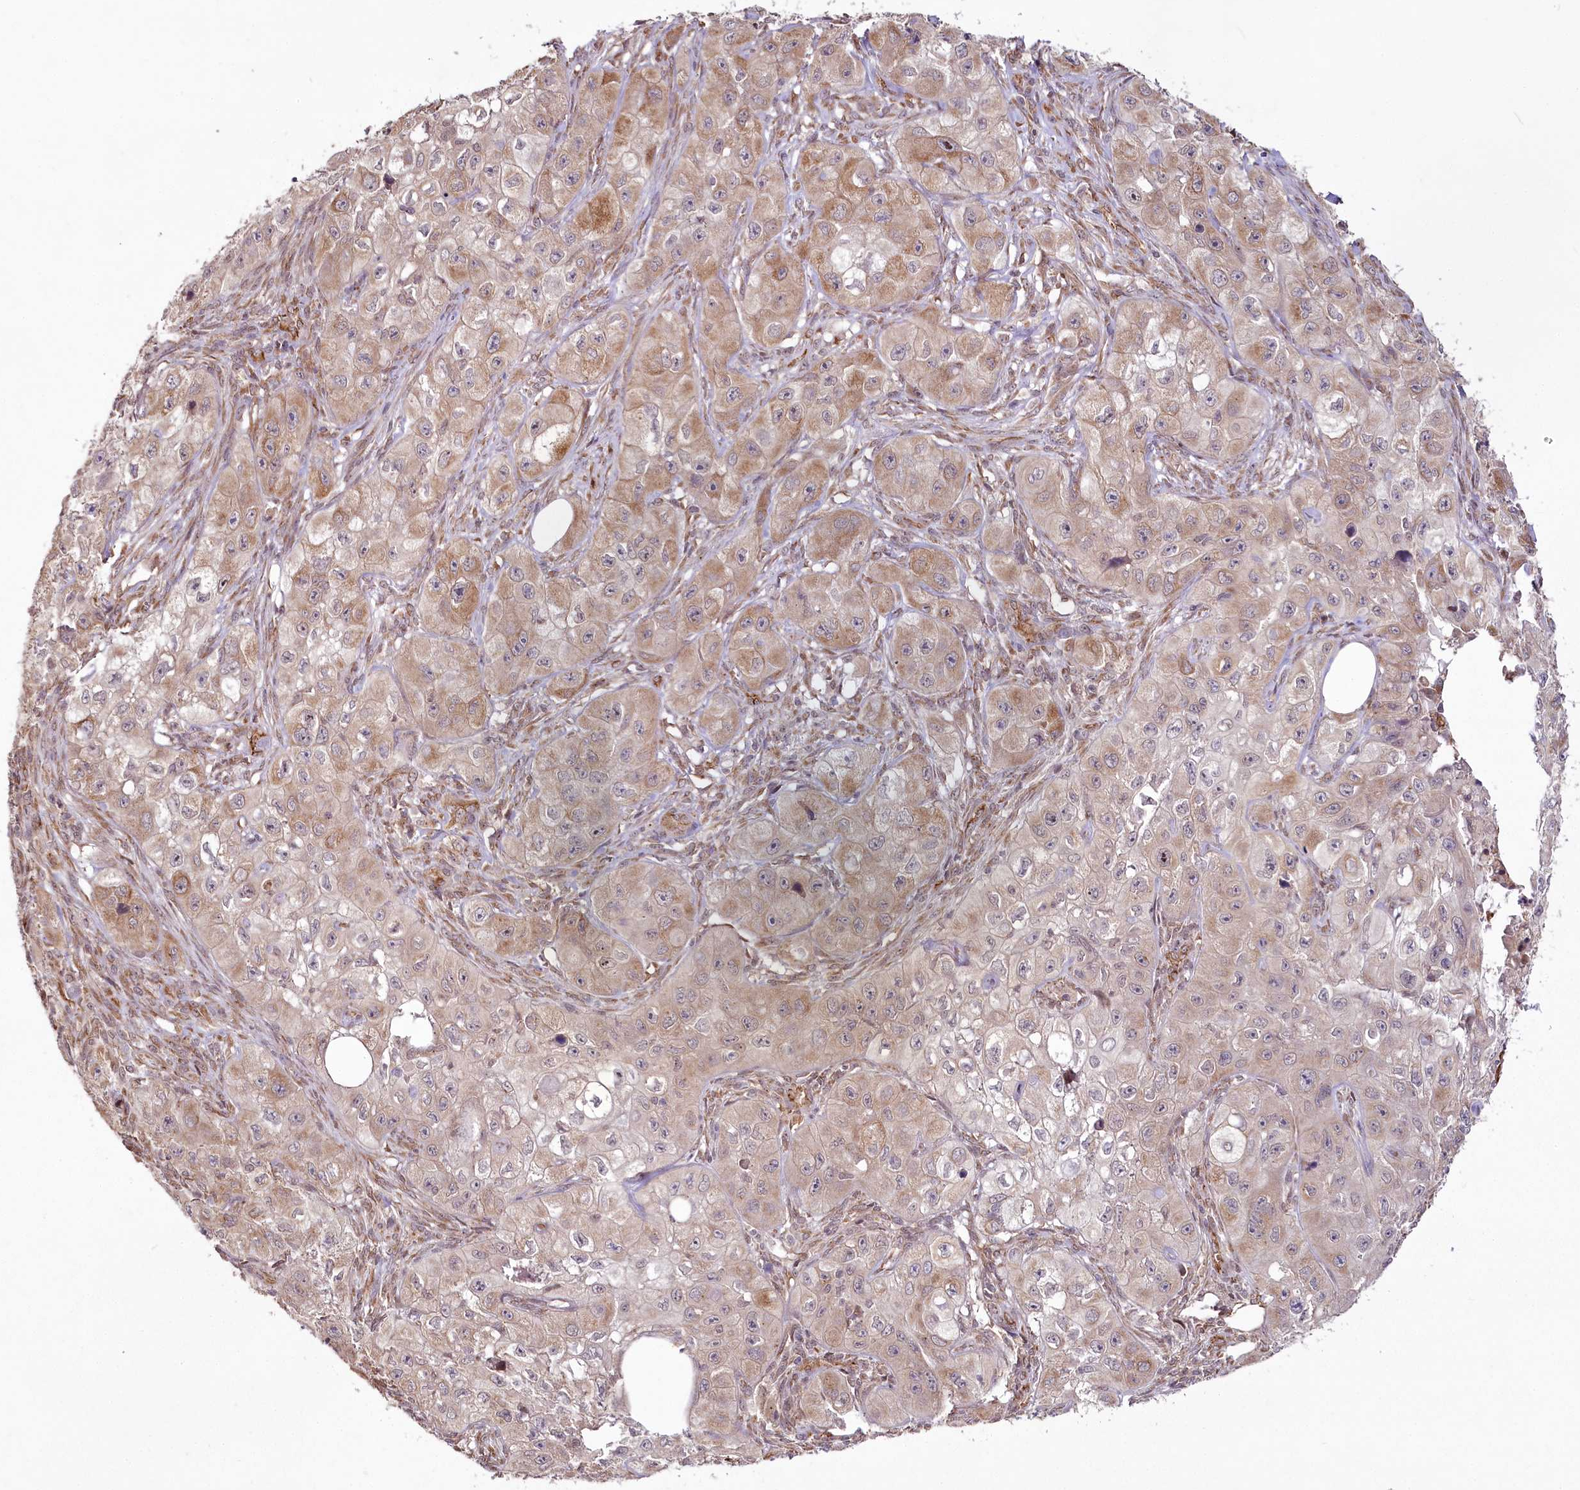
{"staining": {"intensity": "moderate", "quantity": "25%-75%", "location": "cytoplasmic/membranous,nuclear"}, "tissue": "skin cancer", "cell_type": "Tumor cells", "image_type": "cancer", "snomed": [{"axis": "morphology", "description": "Squamous cell carcinoma, NOS"}, {"axis": "topography", "description": "Skin"}, {"axis": "topography", "description": "Subcutis"}], "caption": "Tumor cells exhibit moderate cytoplasmic/membranous and nuclear staining in approximately 25%-75% of cells in squamous cell carcinoma (skin).", "gene": "ALKBH8", "patient": {"sex": "male", "age": 73}}